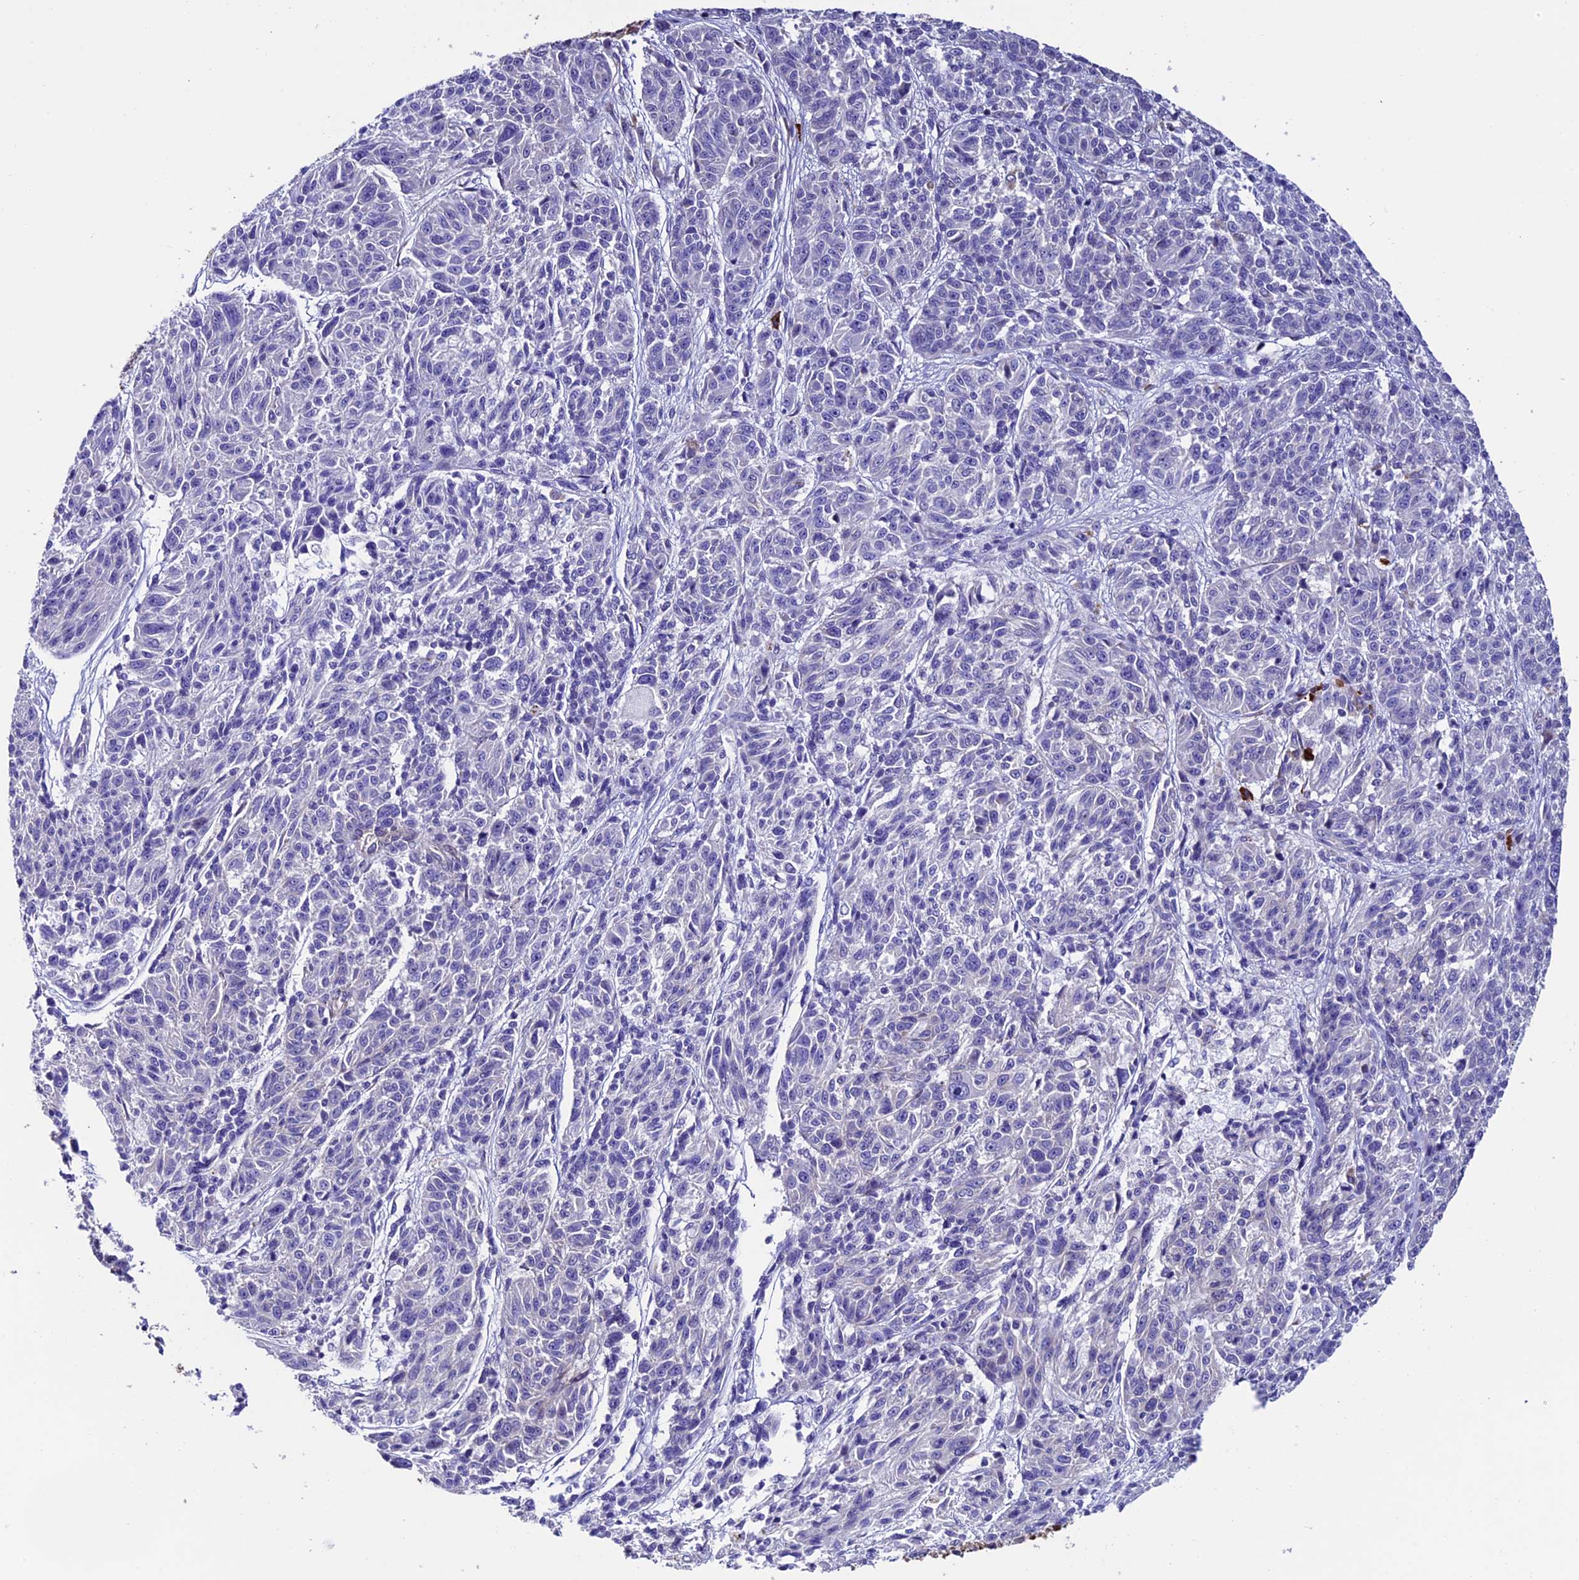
{"staining": {"intensity": "negative", "quantity": "none", "location": "none"}, "tissue": "melanoma", "cell_type": "Tumor cells", "image_type": "cancer", "snomed": [{"axis": "morphology", "description": "Malignant melanoma, NOS"}, {"axis": "topography", "description": "Skin"}], "caption": "IHC of melanoma displays no positivity in tumor cells.", "gene": "TMEM171", "patient": {"sex": "male", "age": 53}}